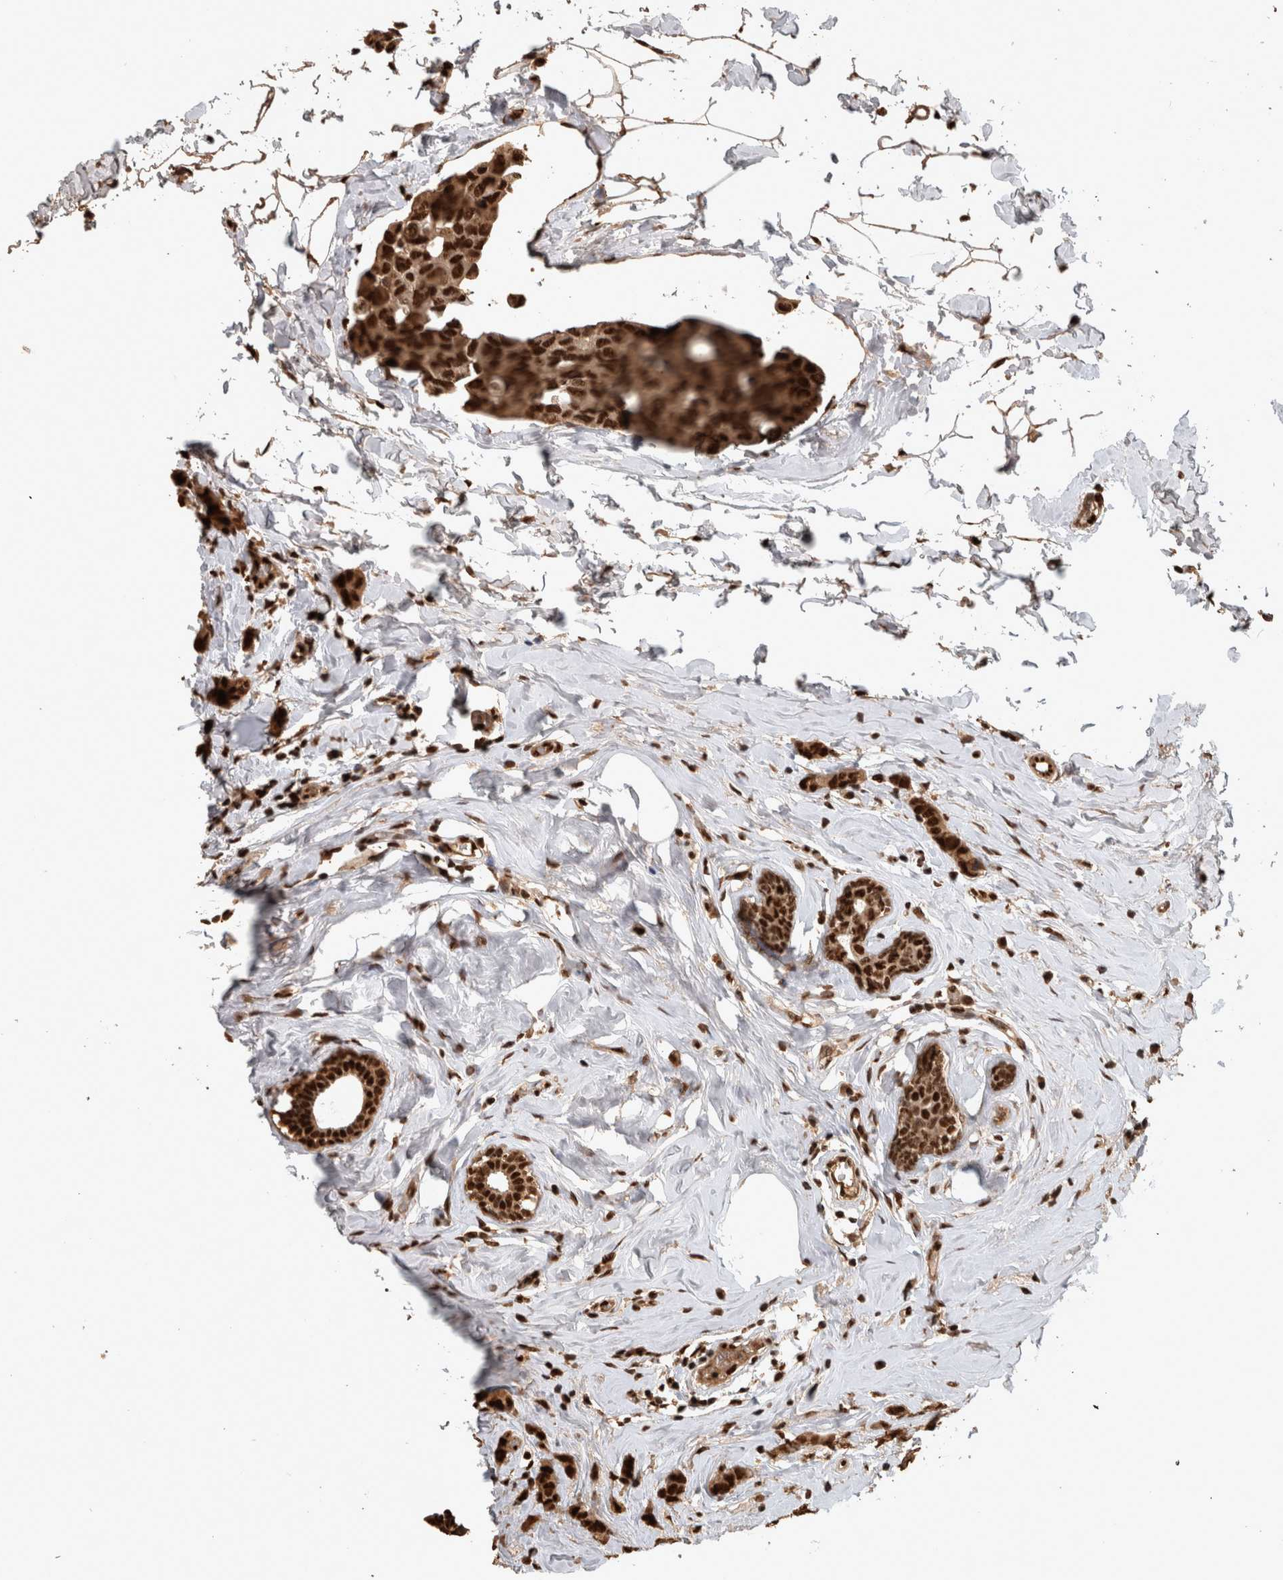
{"staining": {"intensity": "strong", "quantity": ">75%", "location": "nuclear"}, "tissue": "breast cancer", "cell_type": "Tumor cells", "image_type": "cancer", "snomed": [{"axis": "morphology", "description": "Normal tissue, NOS"}, {"axis": "morphology", "description": "Duct carcinoma"}, {"axis": "topography", "description": "Breast"}], "caption": "Strong nuclear protein positivity is appreciated in about >75% of tumor cells in breast cancer.", "gene": "RAD50", "patient": {"sex": "female", "age": 50}}